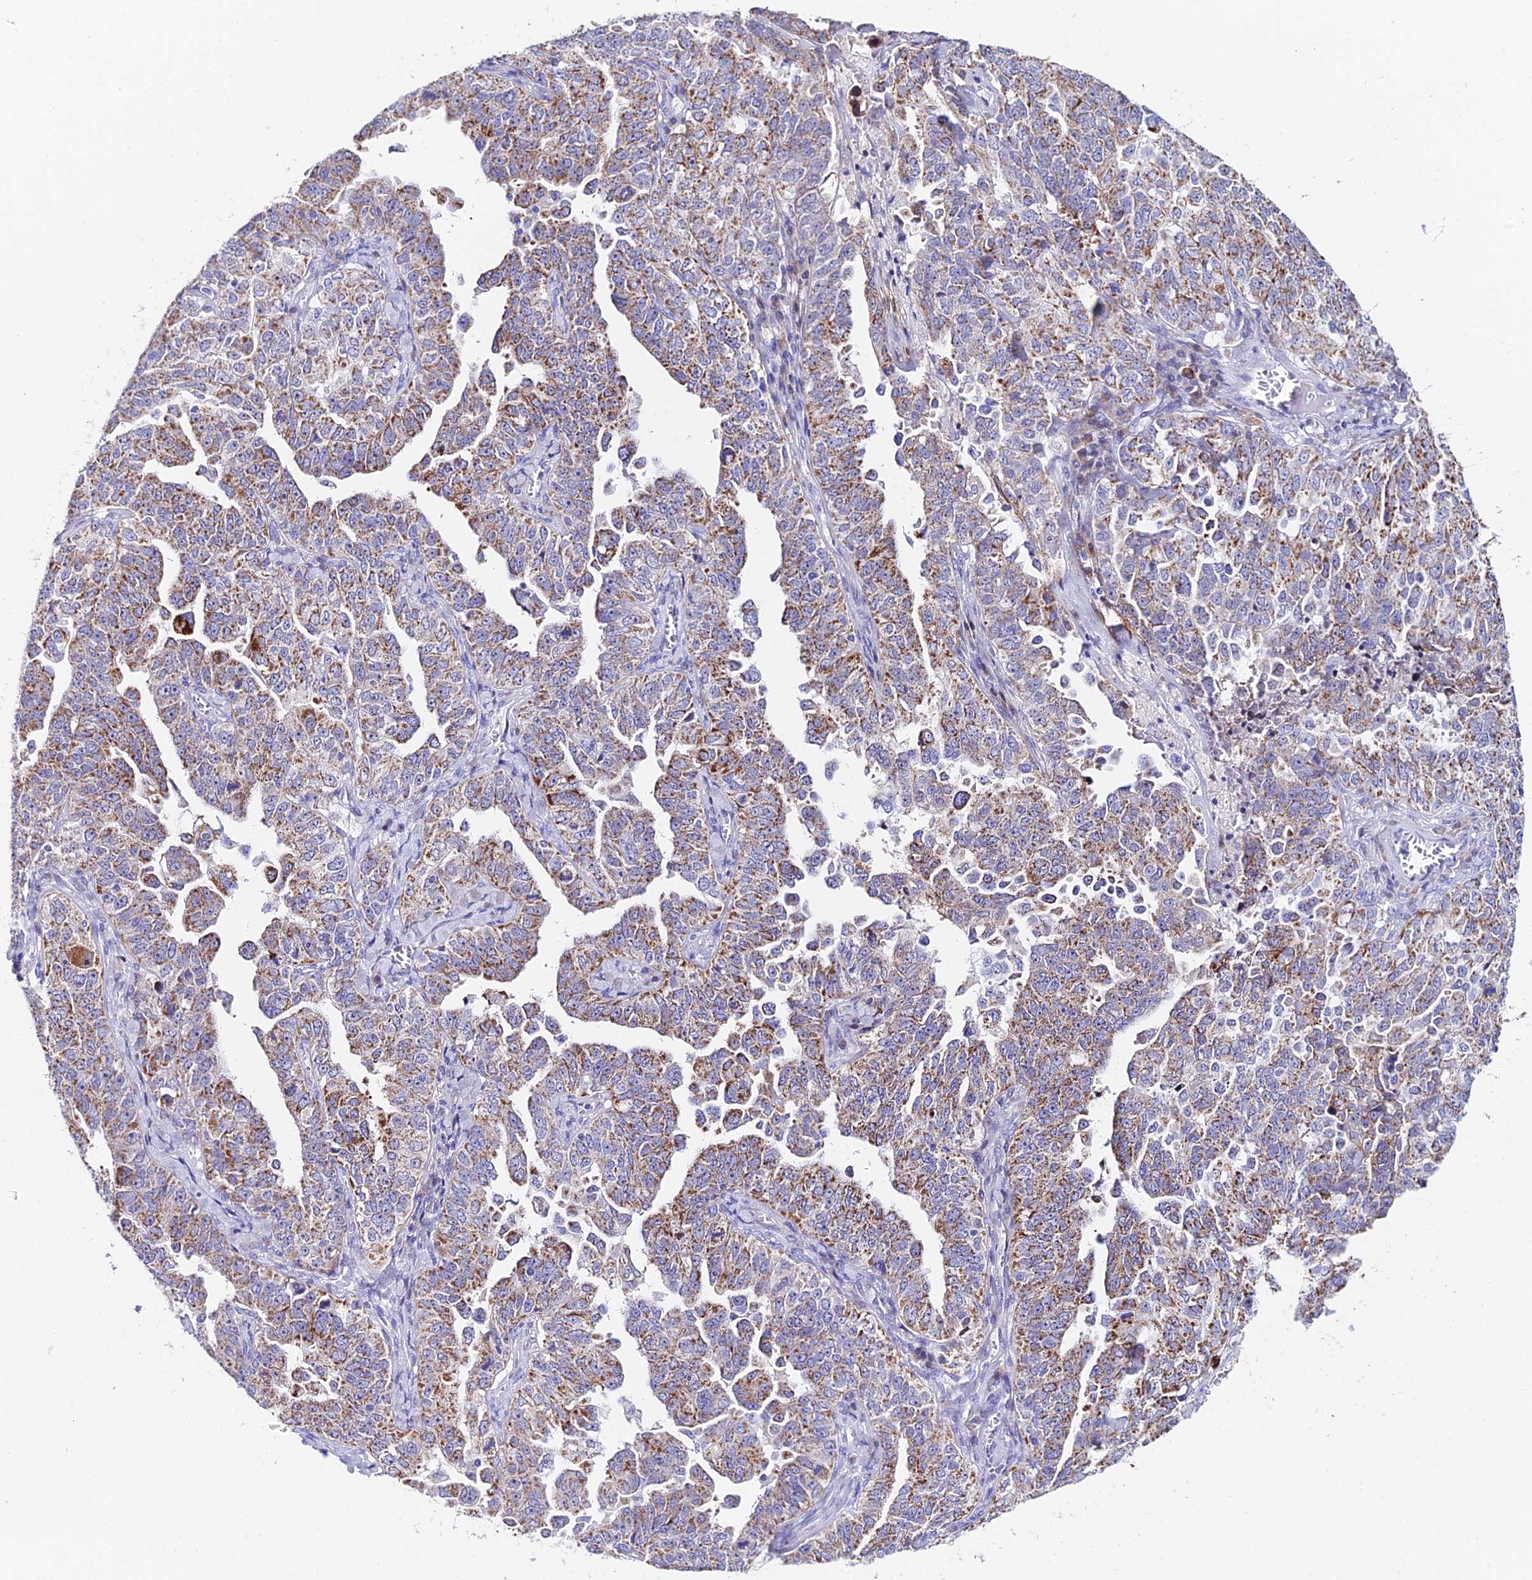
{"staining": {"intensity": "moderate", "quantity": ">75%", "location": "cytoplasmic/membranous"}, "tissue": "ovarian cancer", "cell_type": "Tumor cells", "image_type": "cancer", "snomed": [{"axis": "morphology", "description": "Carcinoma, endometroid"}, {"axis": "topography", "description": "Ovary"}], "caption": "Moderate cytoplasmic/membranous positivity for a protein is identified in approximately >75% of tumor cells of ovarian endometroid carcinoma using IHC.", "gene": "CEP41", "patient": {"sex": "female", "age": 62}}